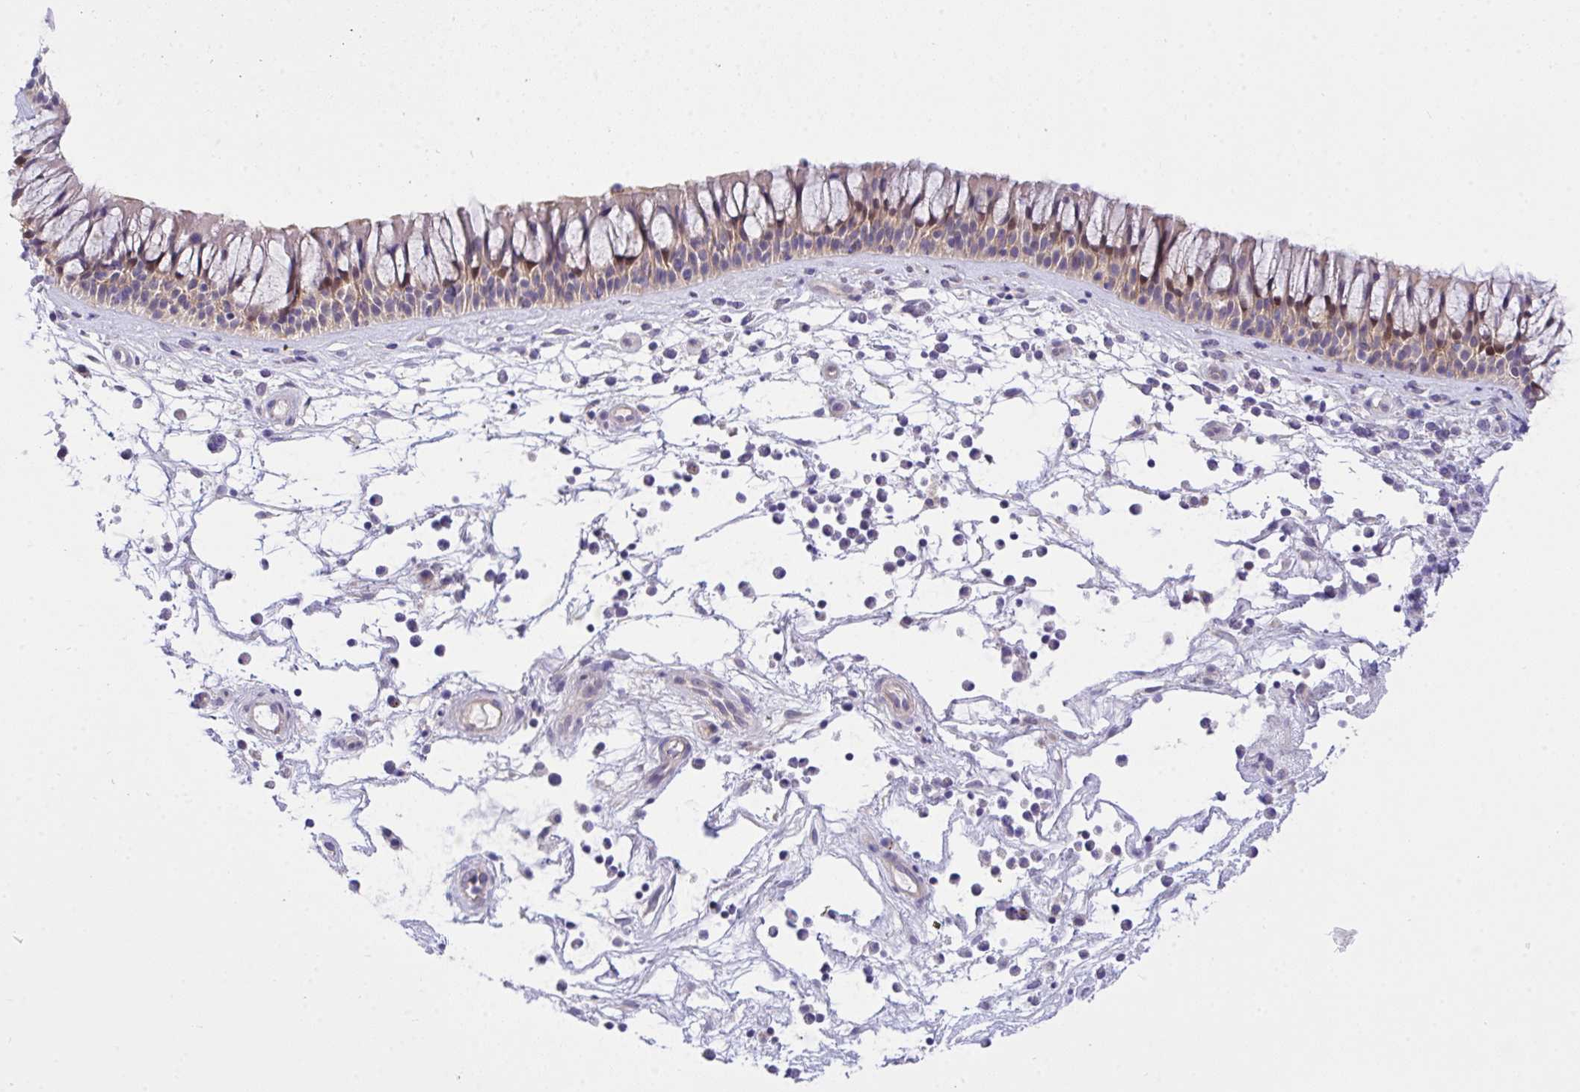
{"staining": {"intensity": "weak", "quantity": ">75%", "location": "cytoplasmic/membranous"}, "tissue": "nasopharynx", "cell_type": "Respiratory epithelial cells", "image_type": "normal", "snomed": [{"axis": "morphology", "description": "Normal tissue, NOS"}, {"axis": "topography", "description": "Nasopharynx"}], "caption": "IHC of benign human nasopharynx demonstrates low levels of weak cytoplasmic/membranous staining in approximately >75% of respiratory epithelial cells. (Brightfield microscopy of DAB IHC at high magnification).", "gene": "HOXD12", "patient": {"sex": "male", "age": 56}}